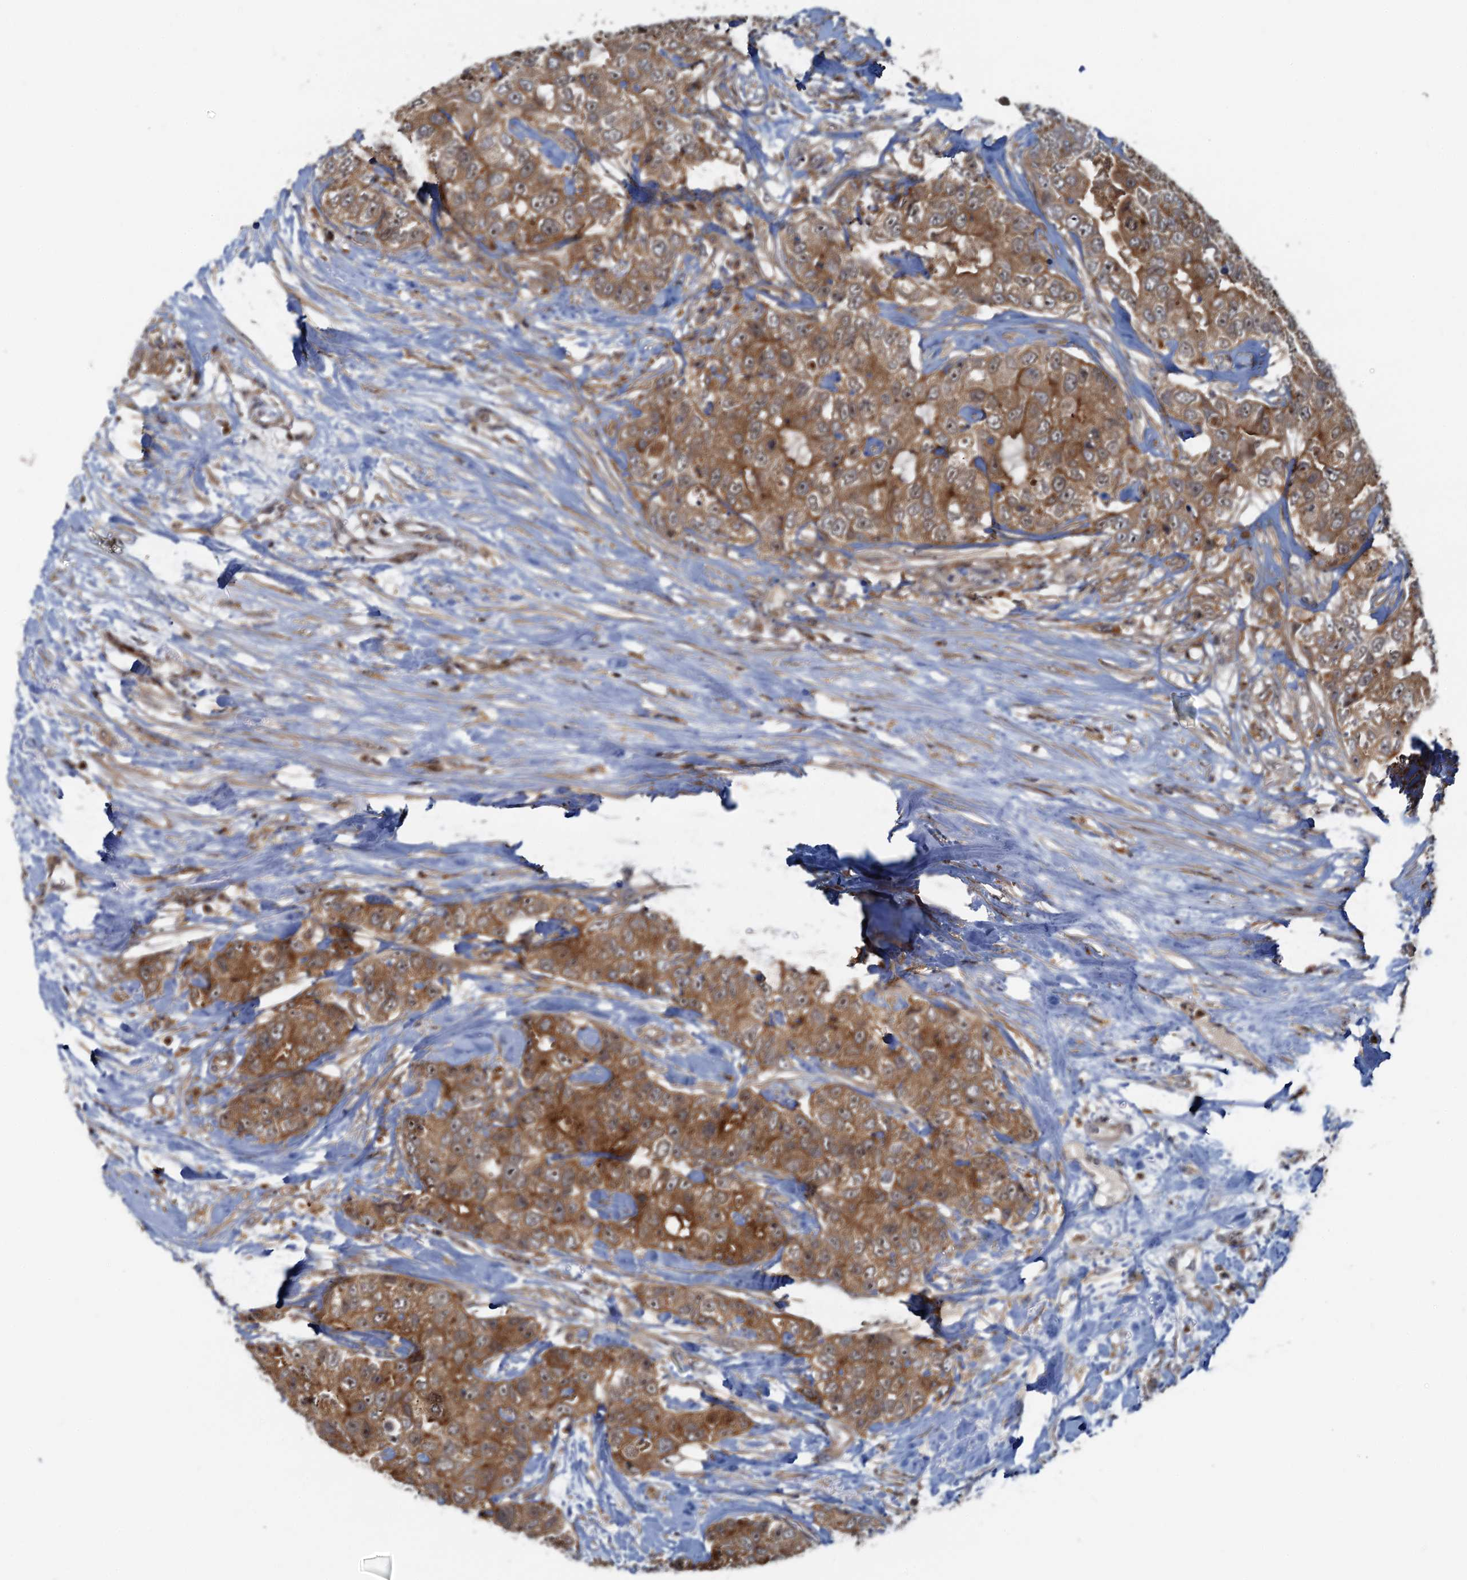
{"staining": {"intensity": "moderate", "quantity": ">75%", "location": "cytoplasmic/membranous"}, "tissue": "breast cancer", "cell_type": "Tumor cells", "image_type": "cancer", "snomed": [{"axis": "morphology", "description": "Duct carcinoma"}, {"axis": "topography", "description": "Breast"}], "caption": "Breast cancer stained with IHC demonstrates moderate cytoplasmic/membranous expression in approximately >75% of tumor cells. (Brightfield microscopy of DAB IHC at high magnification).", "gene": "TOLLIP", "patient": {"sex": "female", "age": 62}}